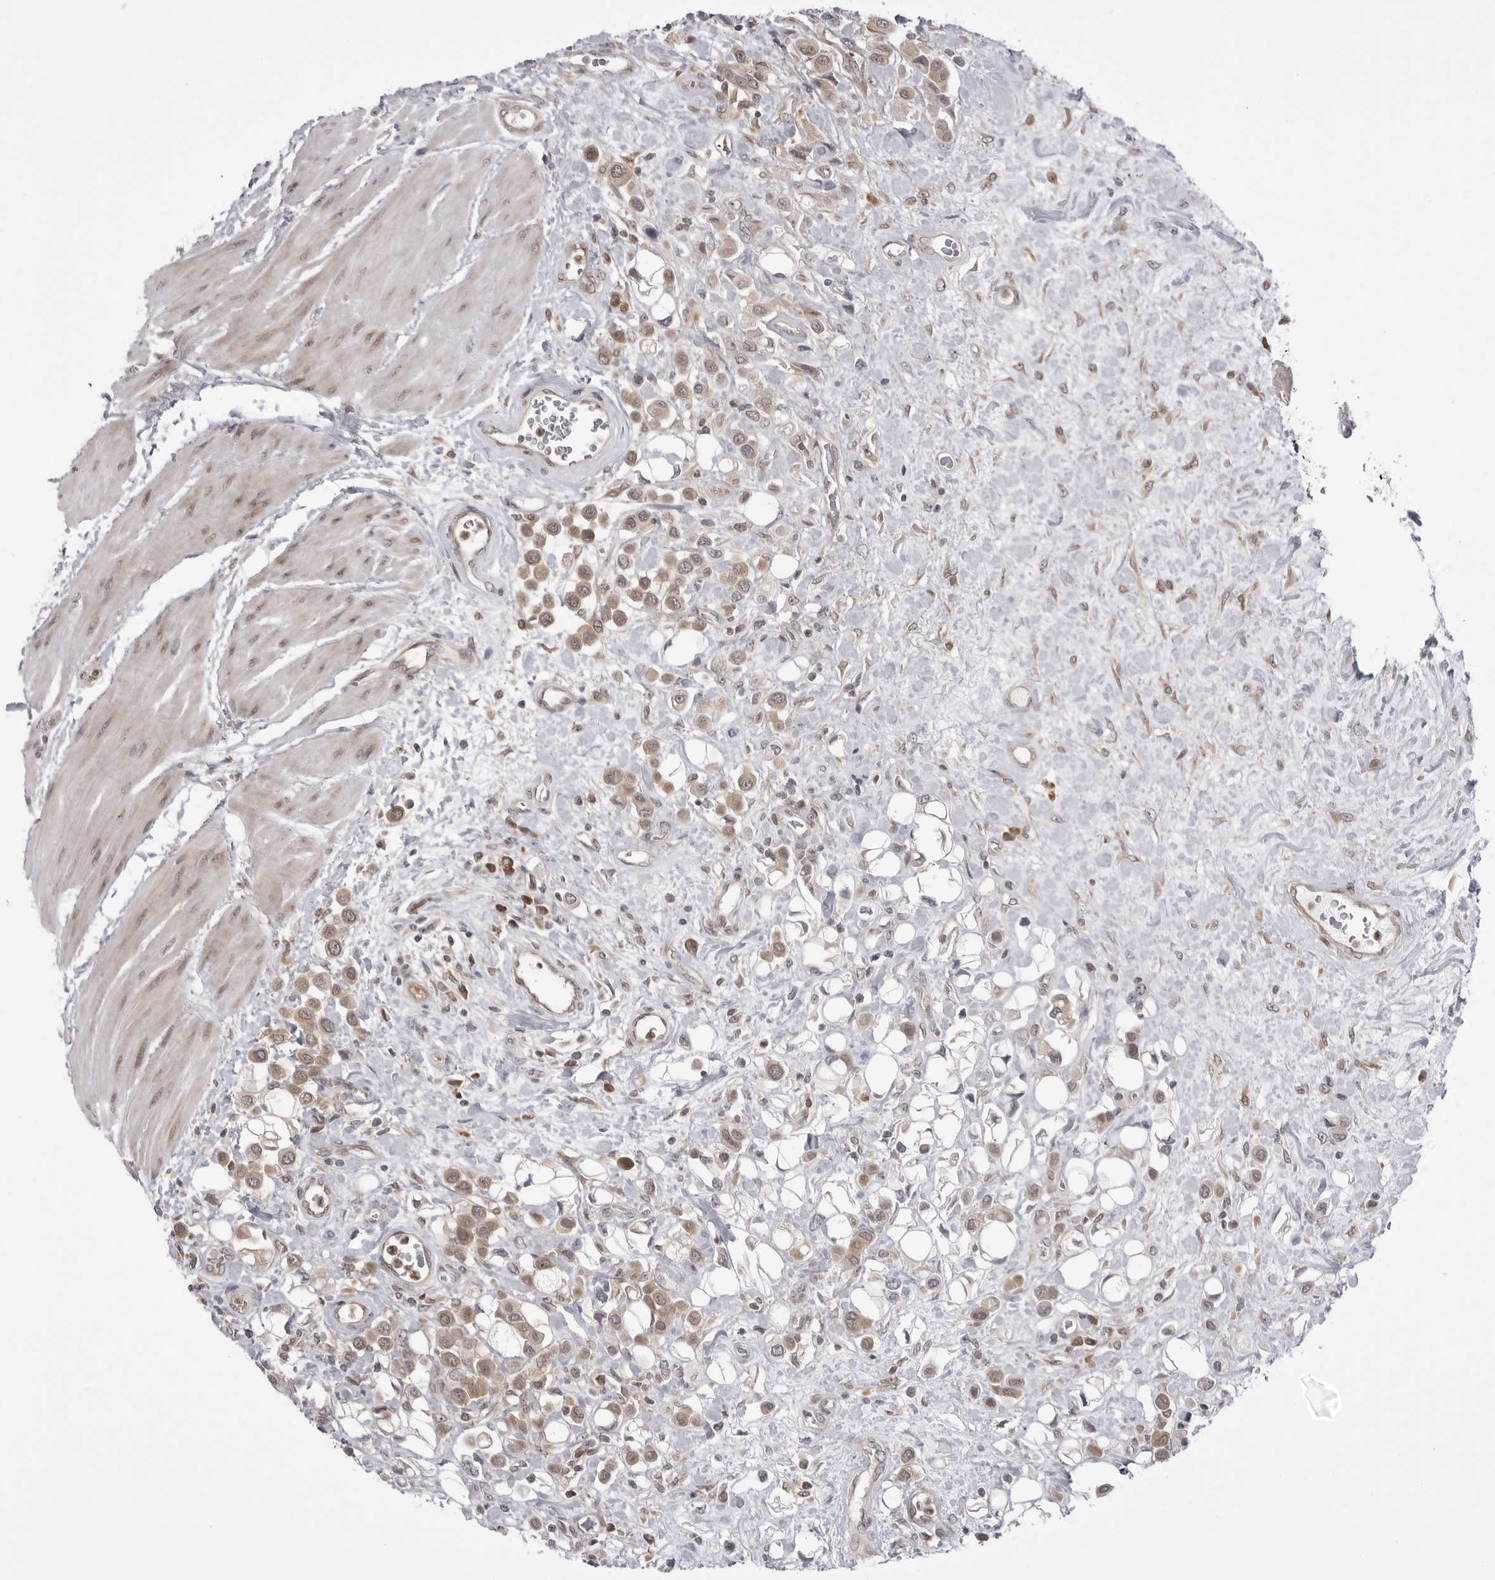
{"staining": {"intensity": "moderate", "quantity": ">75%", "location": "cytoplasmic/membranous"}, "tissue": "urothelial cancer", "cell_type": "Tumor cells", "image_type": "cancer", "snomed": [{"axis": "morphology", "description": "Urothelial carcinoma, High grade"}, {"axis": "topography", "description": "Urinary bladder"}], "caption": "This image reveals immunohistochemistry staining of human urothelial cancer, with medium moderate cytoplasmic/membranous expression in about >75% of tumor cells.", "gene": "PTK2B", "patient": {"sex": "male", "age": 50}}